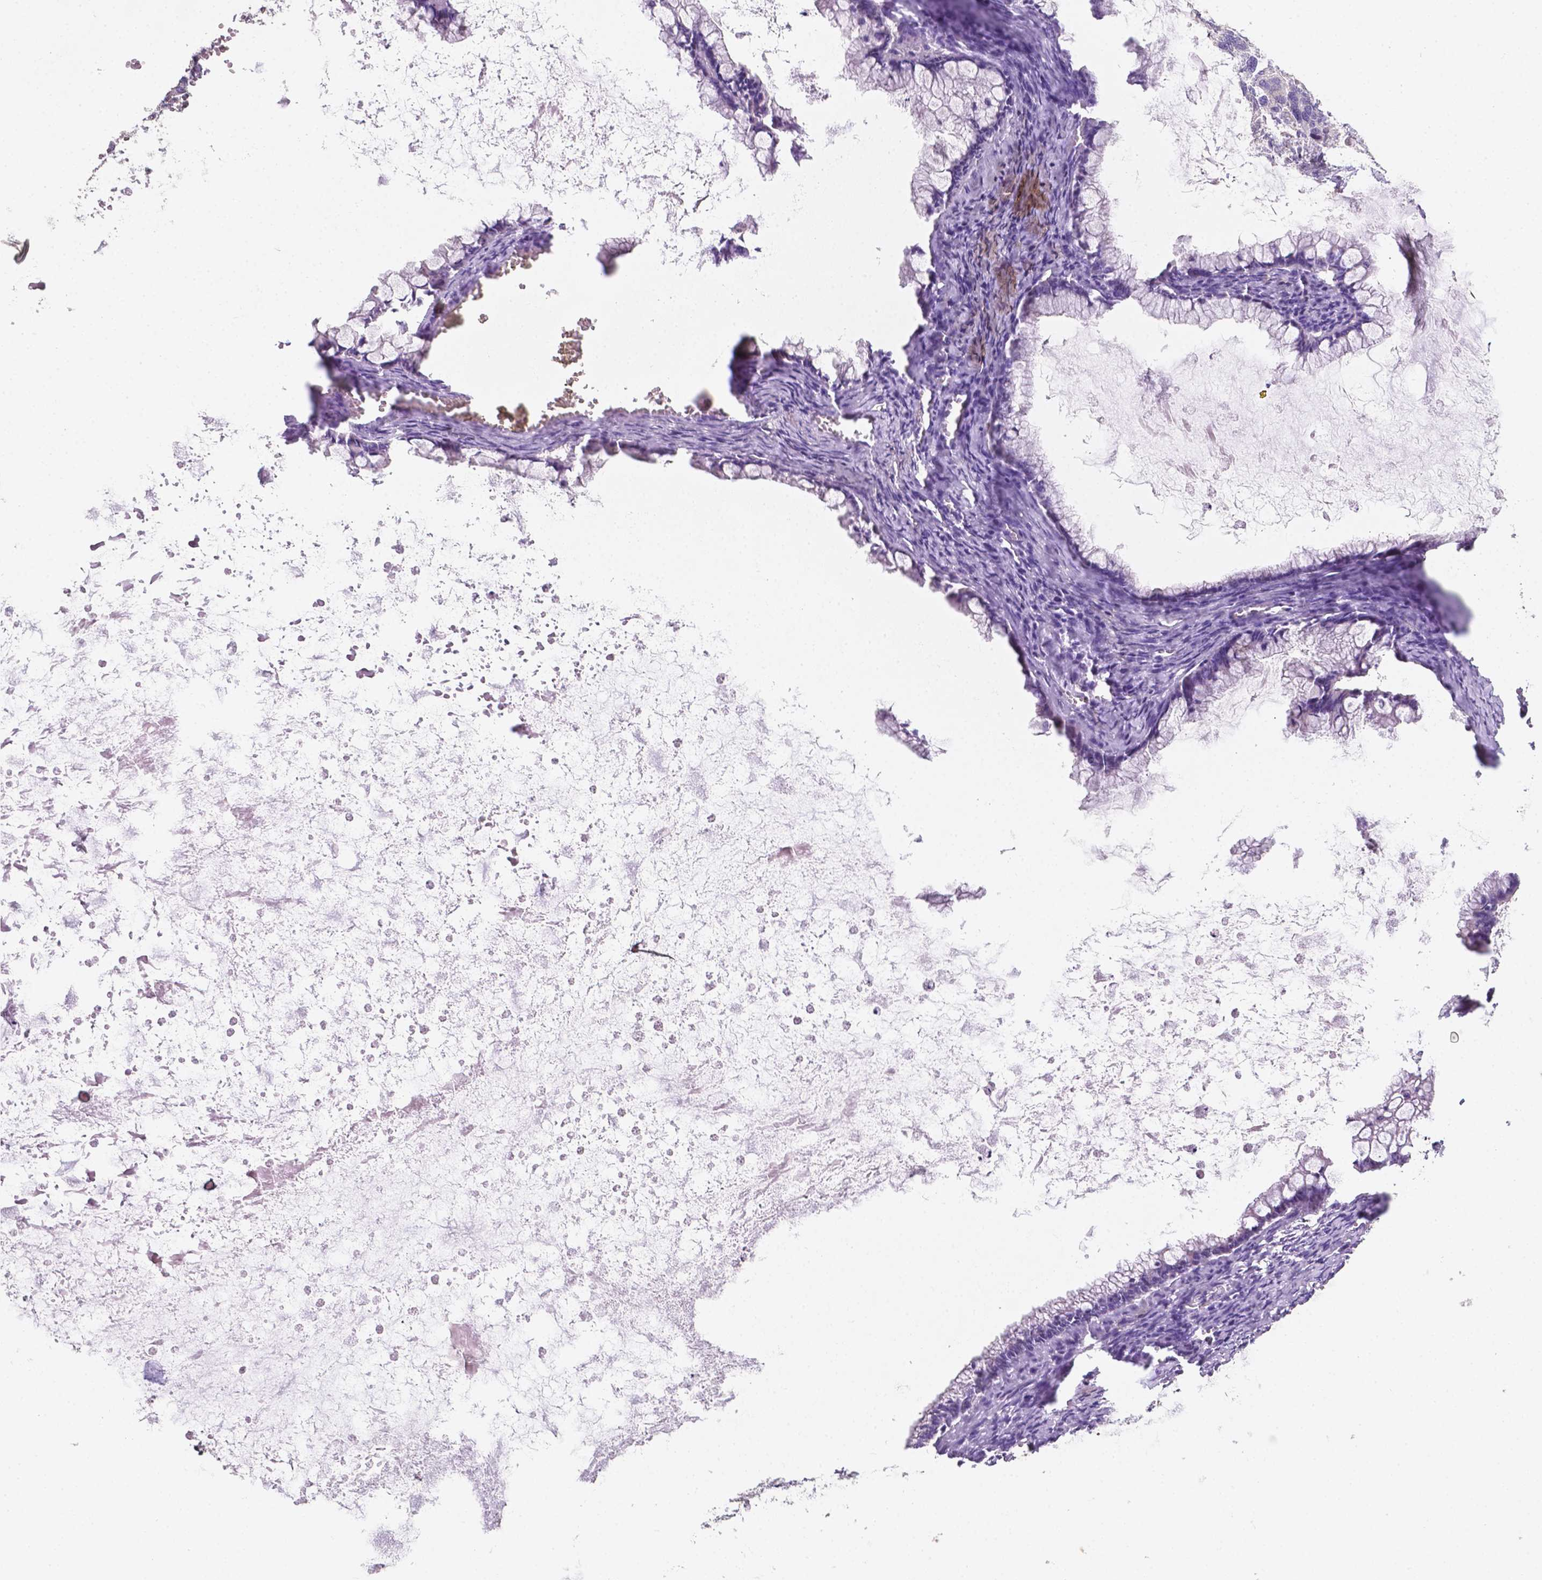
{"staining": {"intensity": "negative", "quantity": "none", "location": "none"}, "tissue": "ovarian cancer", "cell_type": "Tumor cells", "image_type": "cancer", "snomed": [{"axis": "morphology", "description": "Cystadenocarcinoma, mucinous, NOS"}, {"axis": "topography", "description": "Ovary"}], "caption": "DAB (3,3'-diaminobenzidine) immunohistochemical staining of human ovarian cancer (mucinous cystadenocarcinoma) exhibits no significant expression in tumor cells.", "gene": "EGFR", "patient": {"sex": "female", "age": 67}}